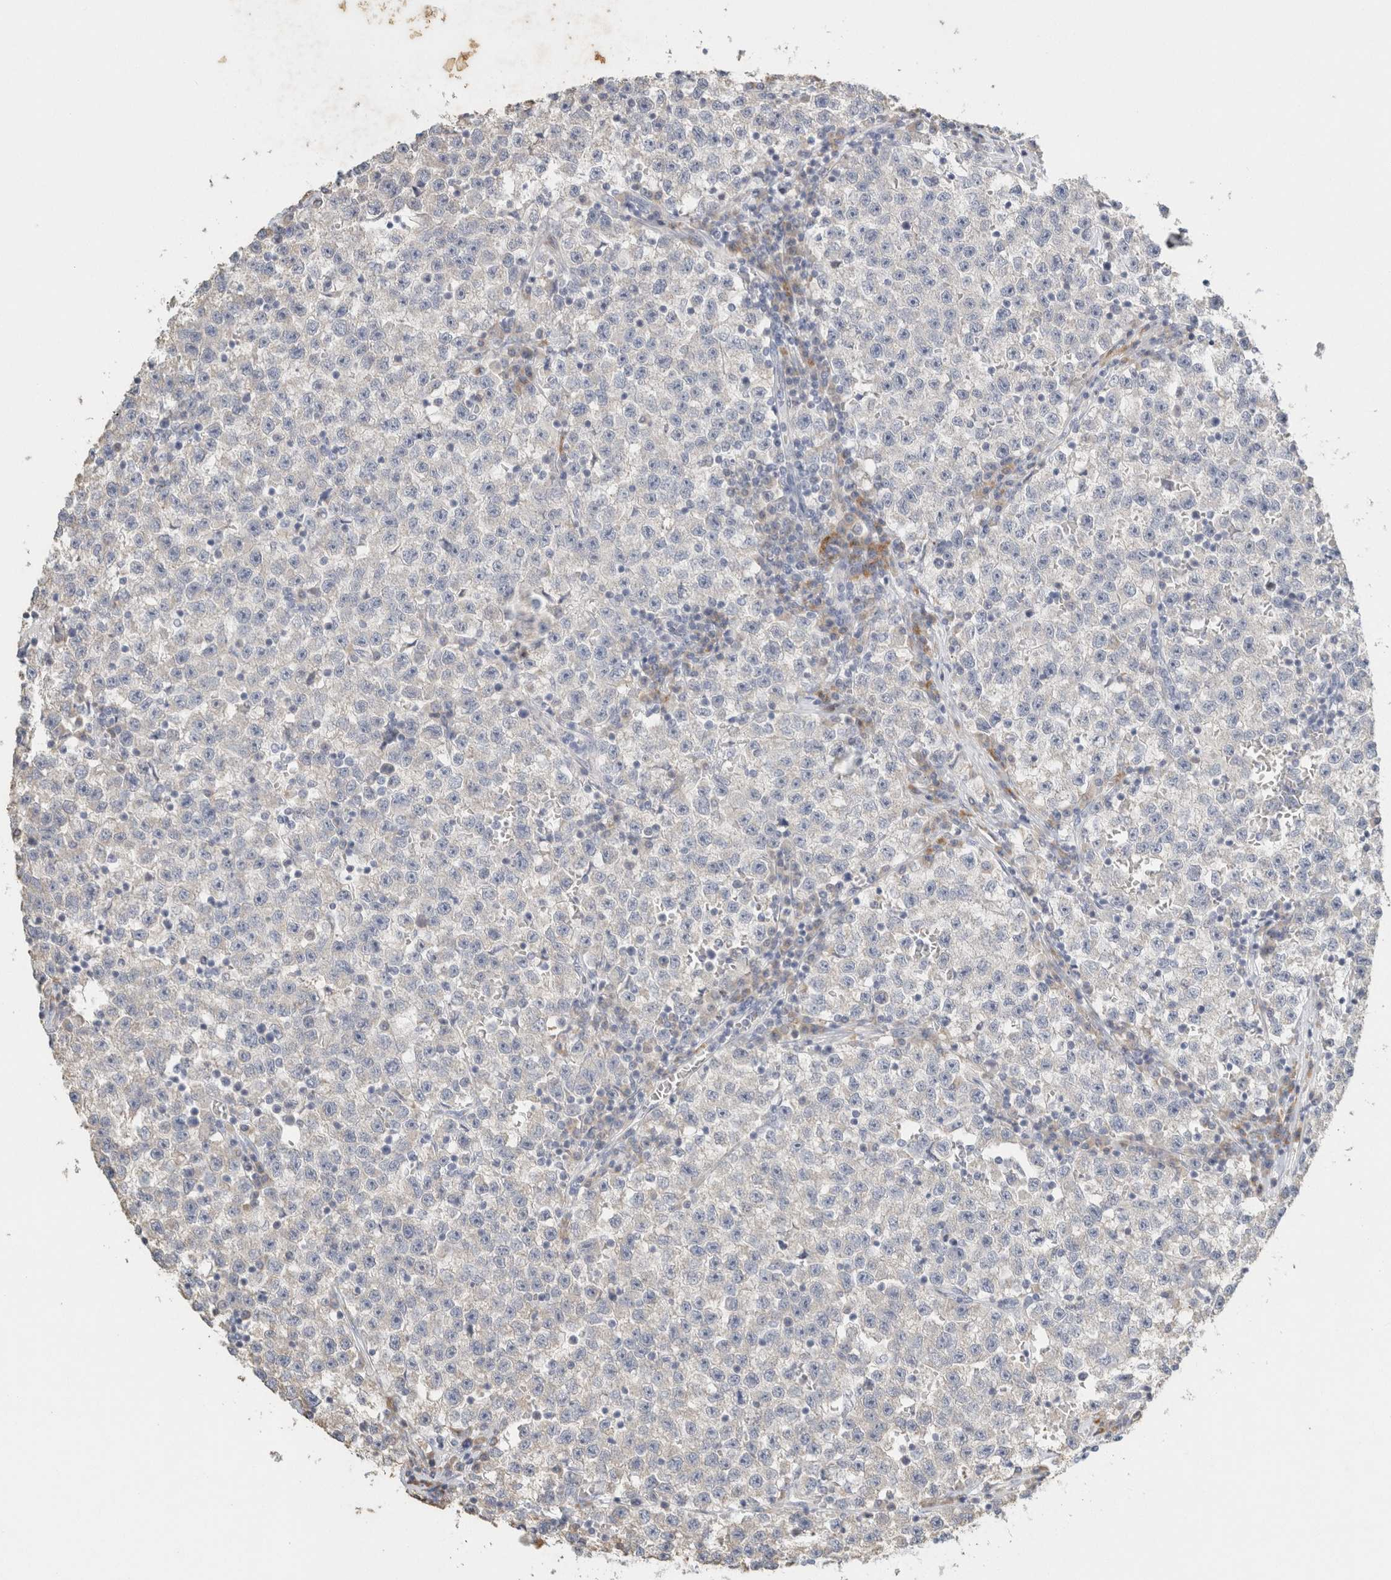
{"staining": {"intensity": "negative", "quantity": "none", "location": "none"}, "tissue": "testis cancer", "cell_type": "Tumor cells", "image_type": "cancer", "snomed": [{"axis": "morphology", "description": "Seminoma, NOS"}, {"axis": "topography", "description": "Testis"}], "caption": "Immunohistochemistry (IHC) histopathology image of neoplastic tissue: testis cancer stained with DAB (3,3'-diaminobenzidine) exhibits no significant protein positivity in tumor cells. (DAB (3,3'-diaminobenzidine) IHC, high magnification).", "gene": "NEFM", "patient": {"sex": "male", "age": 22}}